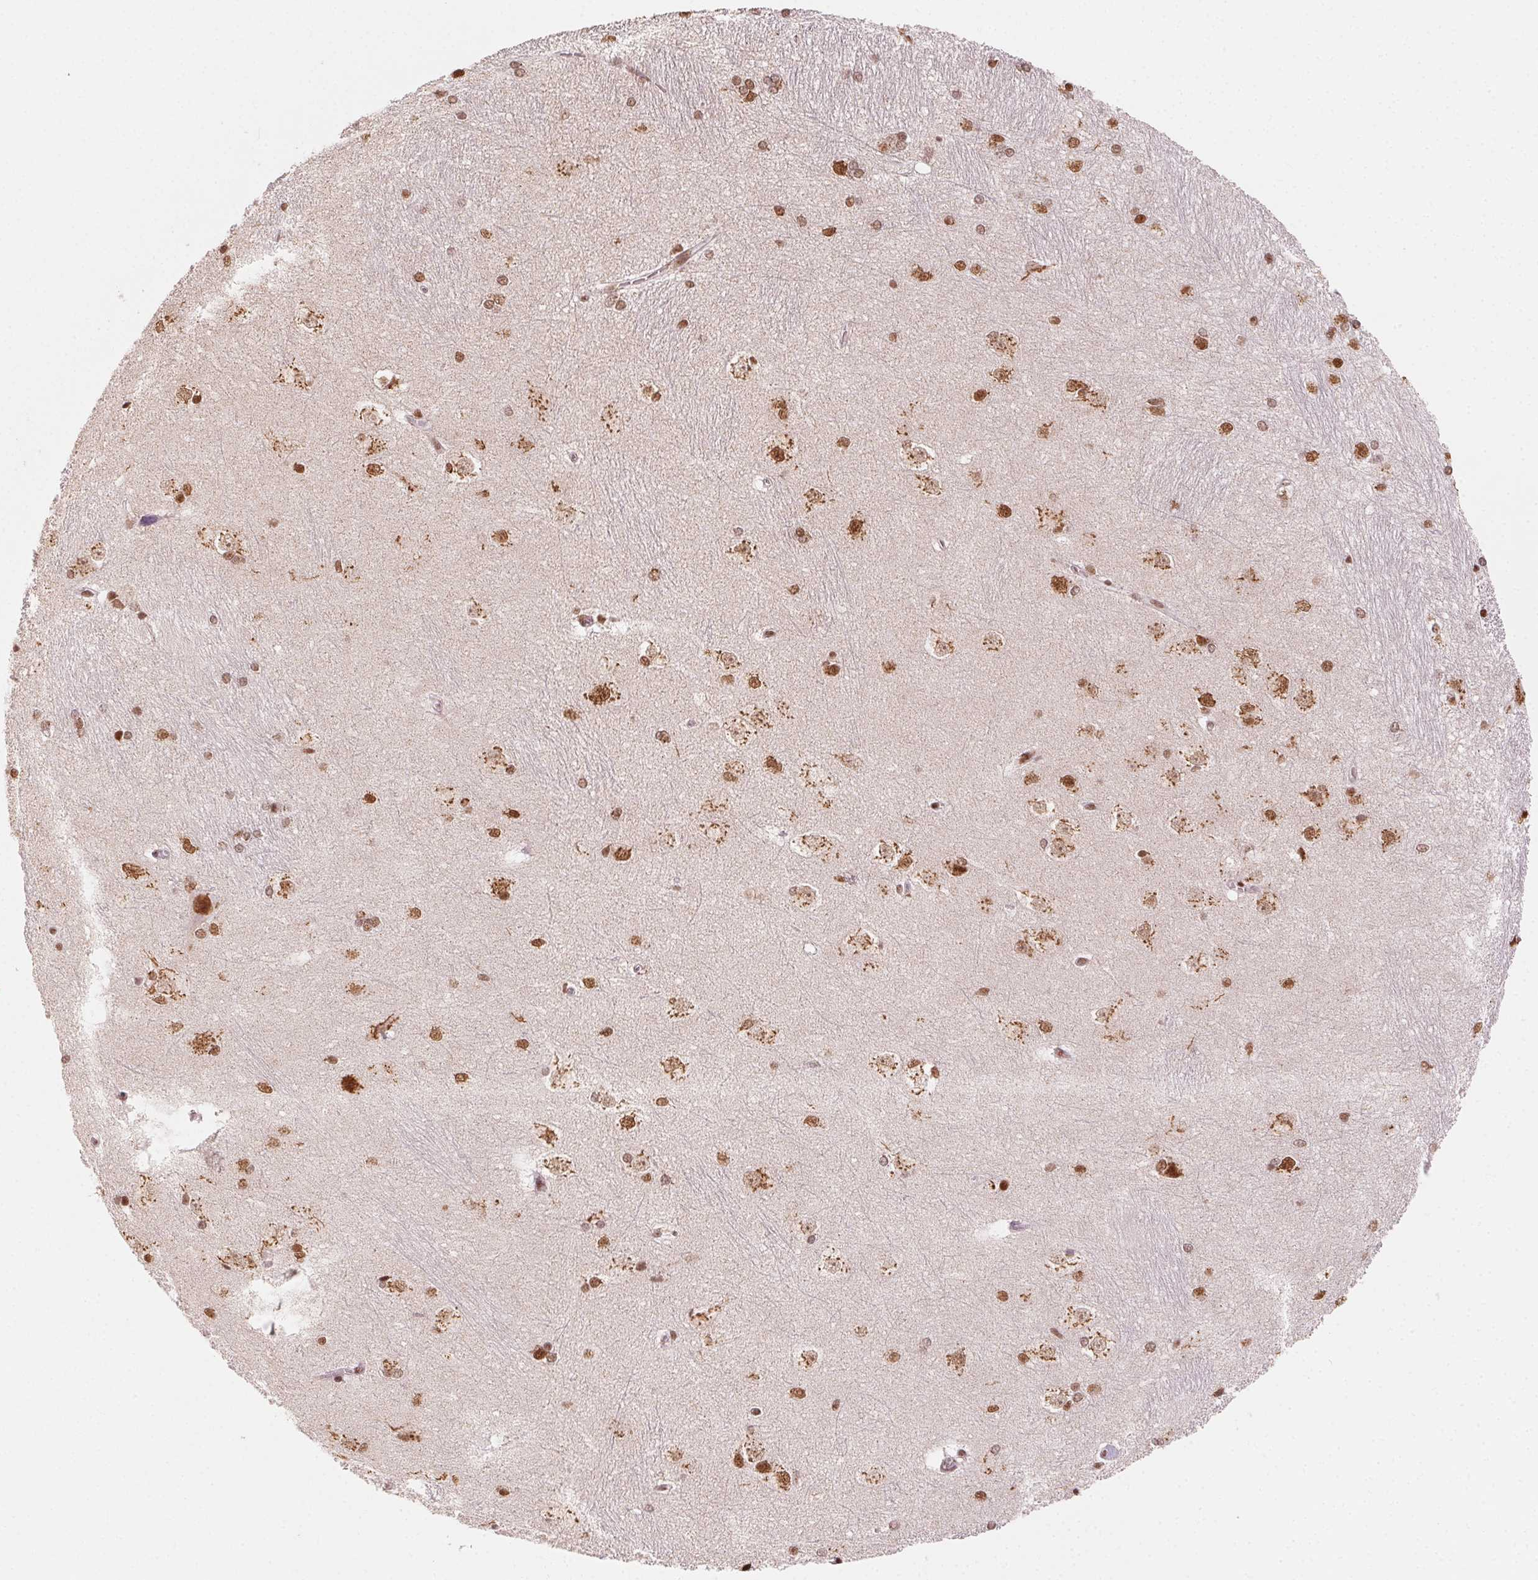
{"staining": {"intensity": "strong", "quantity": "<25%", "location": "cytoplasmic/membranous,nuclear"}, "tissue": "hippocampus", "cell_type": "Glial cells", "image_type": "normal", "snomed": [{"axis": "morphology", "description": "Normal tissue, NOS"}, {"axis": "topography", "description": "Cerebral cortex"}, {"axis": "topography", "description": "Hippocampus"}], "caption": "Benign hippocampus shows strong cytoplasmic/membranous,nuclear expression in about <25% of glial cells.", "gene": "TOPORS", "patient": {"sex": "female", "age": 19}}